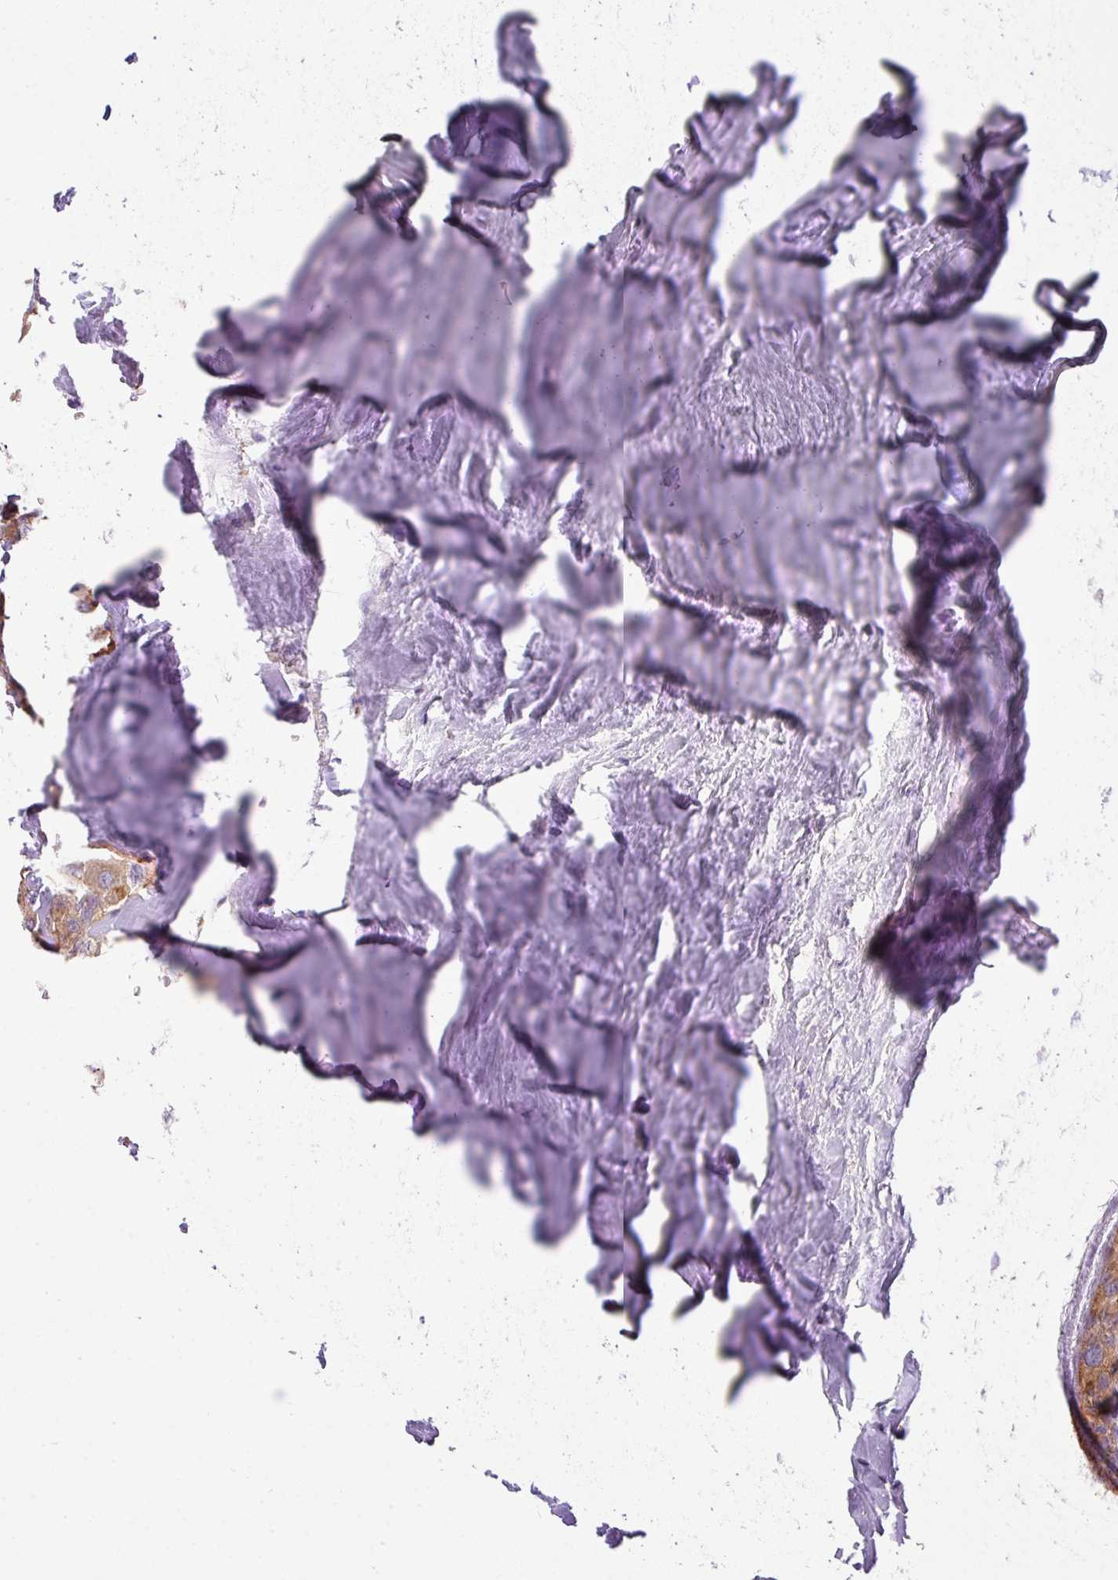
{"staining": {"intensity": "moderate", "quantity": "<25%", "location": "cytoplasmic/membranous"}, "tissue": "thyroid cancer", "cell_type": "Tumor cells", "image_type": "cancer", "snomed": [{"axis": "morphology", "description": "Follicular adenoma carcinoma, NOS"}, {"axis": "topography", "description": "Thyroid gland"}], "caption": "This histopathology image demonstrates immunohistochemistry (IHC) staining of thyroid cancer (follicular adenoma carcinoma), with low moderate cytoplasmic/membranous positivity in about <25% of tumor cells.", "gene": "PALS2", "patient": {"sex": "male", "age": 75}}